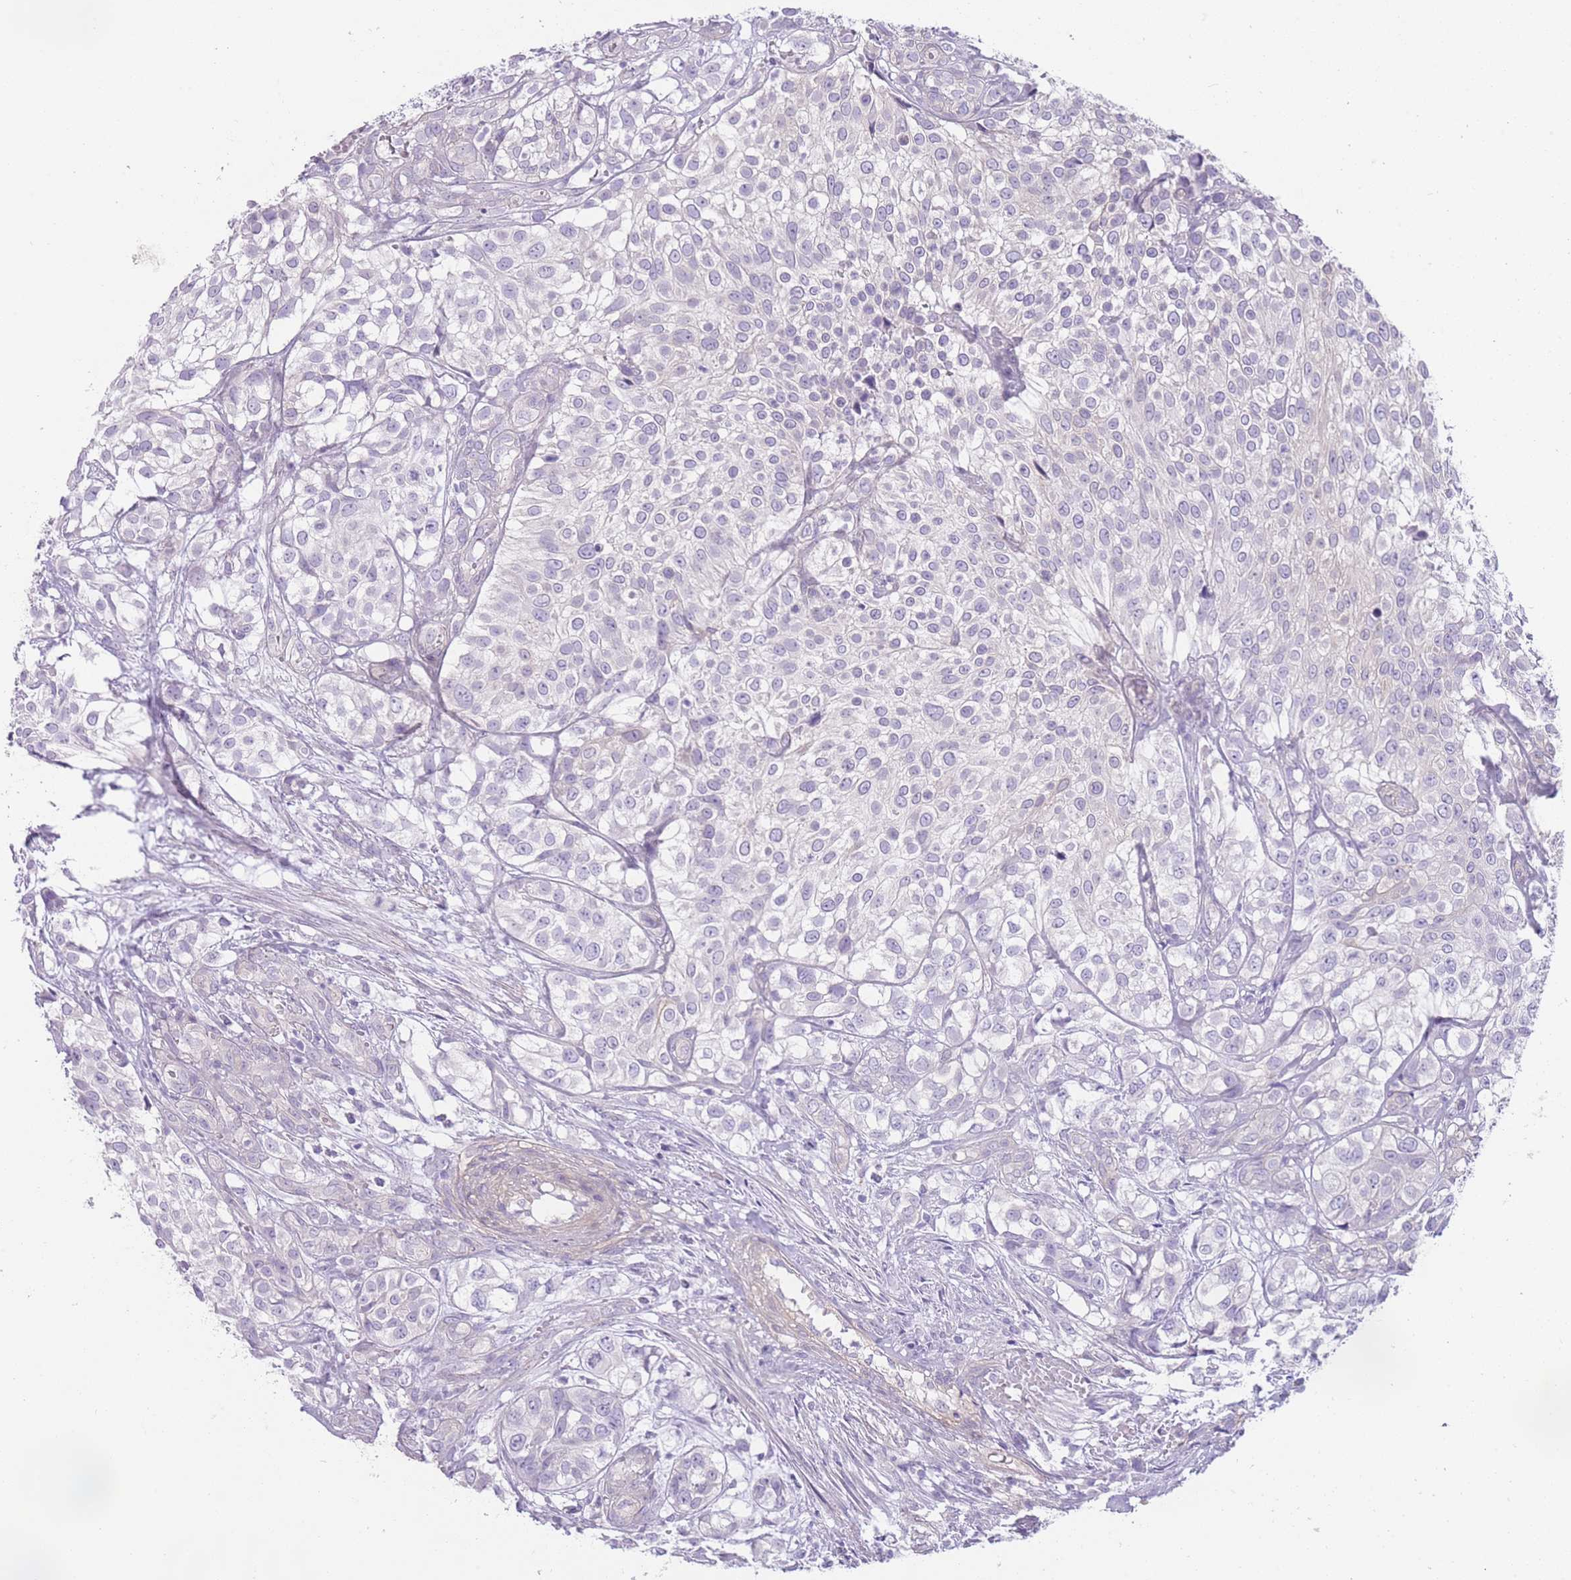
{"staining": {"intensity": "negative", "quantity": "none", "location": "none"}, "tissue": "urothelial cancer", "cell_type": "Tumor cells", "image_type": "cancer", "snomed": [{"axis": "morphology", "description": "Urothelial carcinoma, High grade"}, {"axis": "topography", "description": "Urinary bladder"}], "caption": "An IHC image of high-grade urothelial carcinoma is shown. There is no staining in tumor cells of high-grade urothelial carcinoma.", "gene": "OR11H12", "patient": {"sex": "male", "age": 56}}